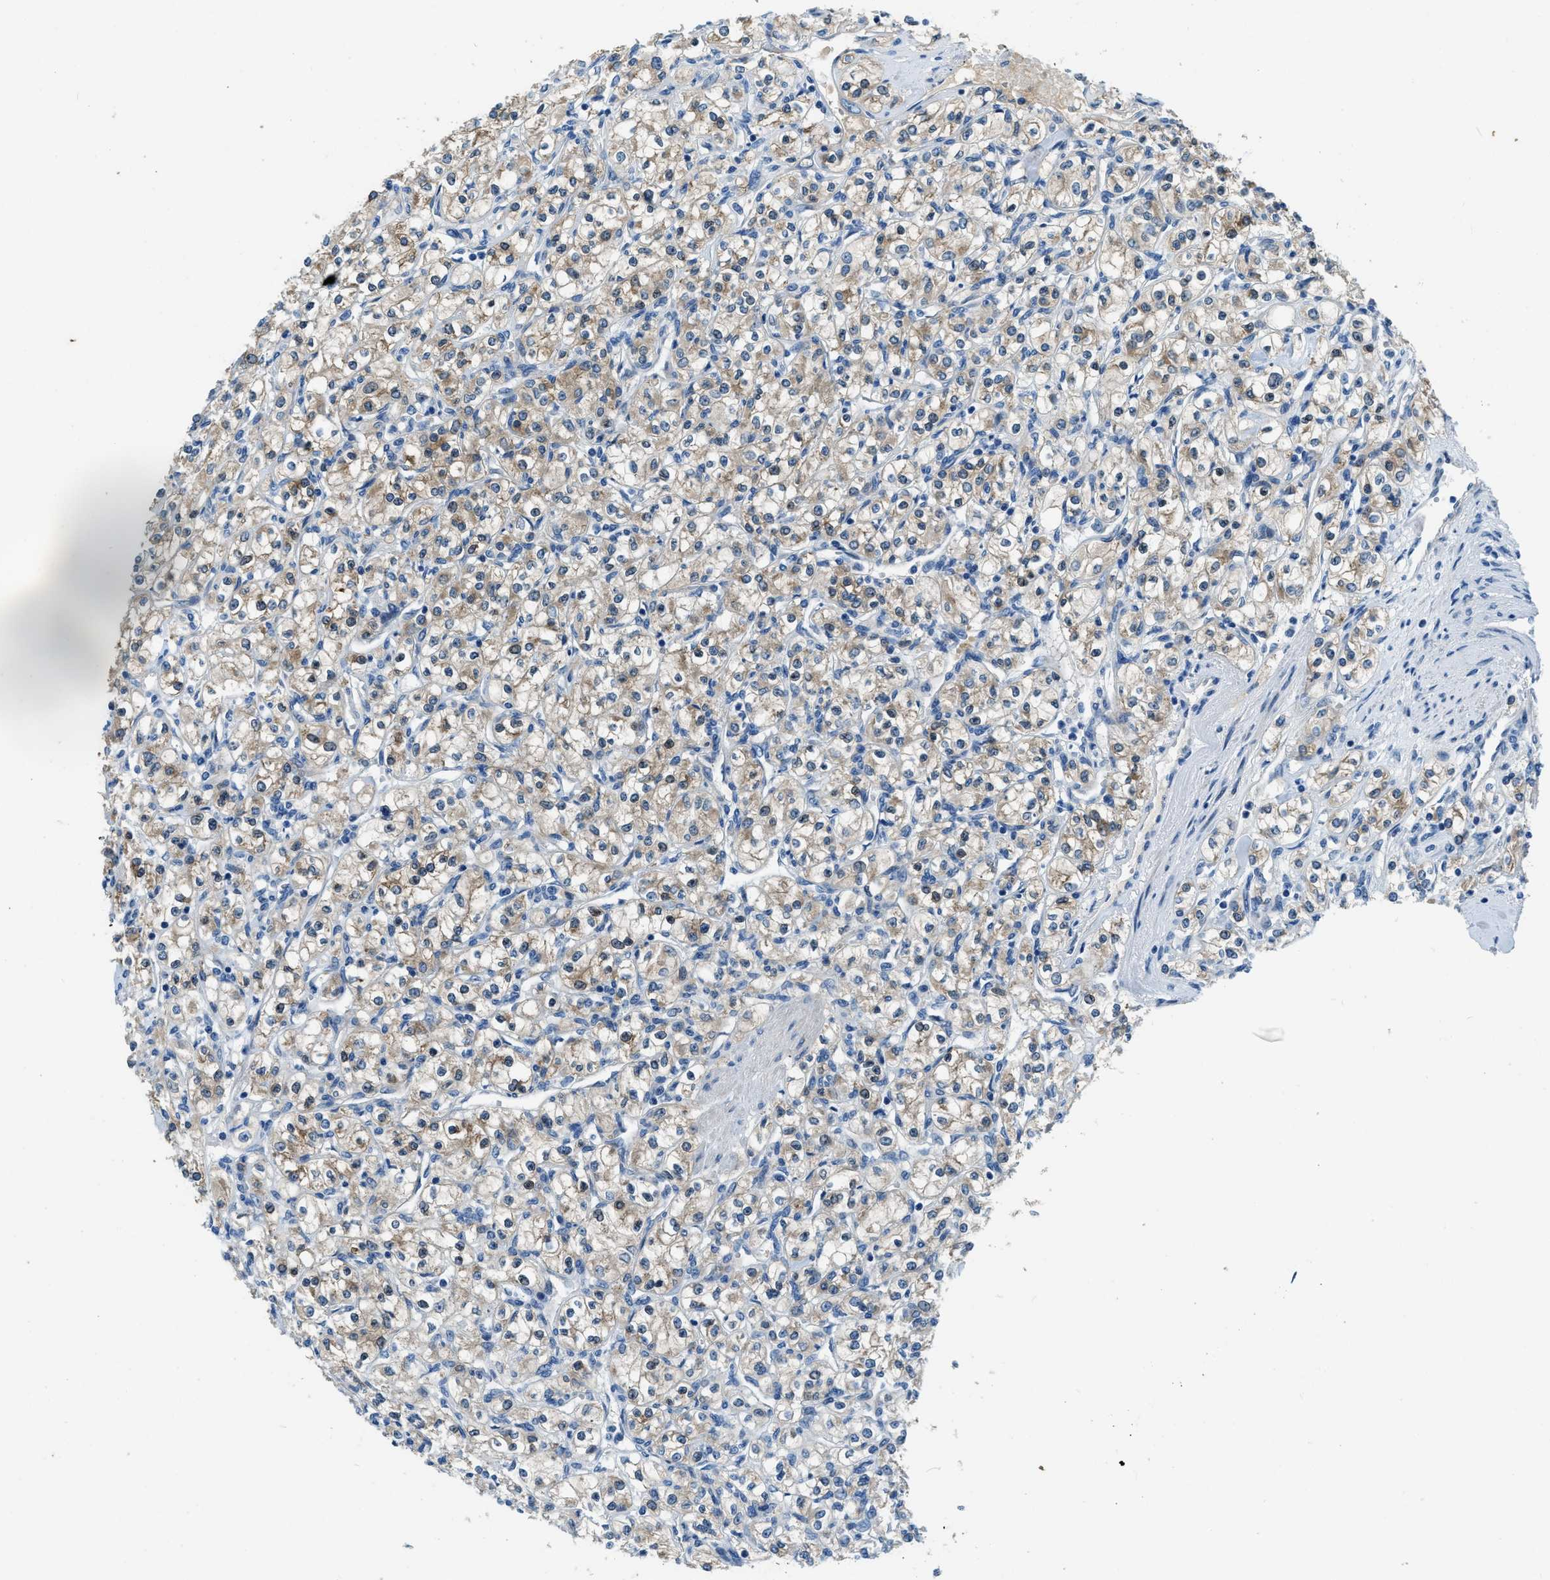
{"staining": {"intensity": "weak", "quantity": "25%-75%", "location": "cytoplasmic/membranous"}, "tissue": "renal cancer", "cell_type": "Tumor cells", "image_type": "cancer", "snomed": [{"axis": "morphology", "description": "Adenocarcinoma, NOS"}, {"axis": "topography", "description": "Kidney"}], "caption": "This photomicrograph displays immunohistochemistry (IHC) staining of renal cancer (adenocarcinoma), with low weak cytoplasmic/membranous staining in about 25%-75% of tumor cells.", "gene": "PFKP", "patient": {"sex": "male", "age": 77}}